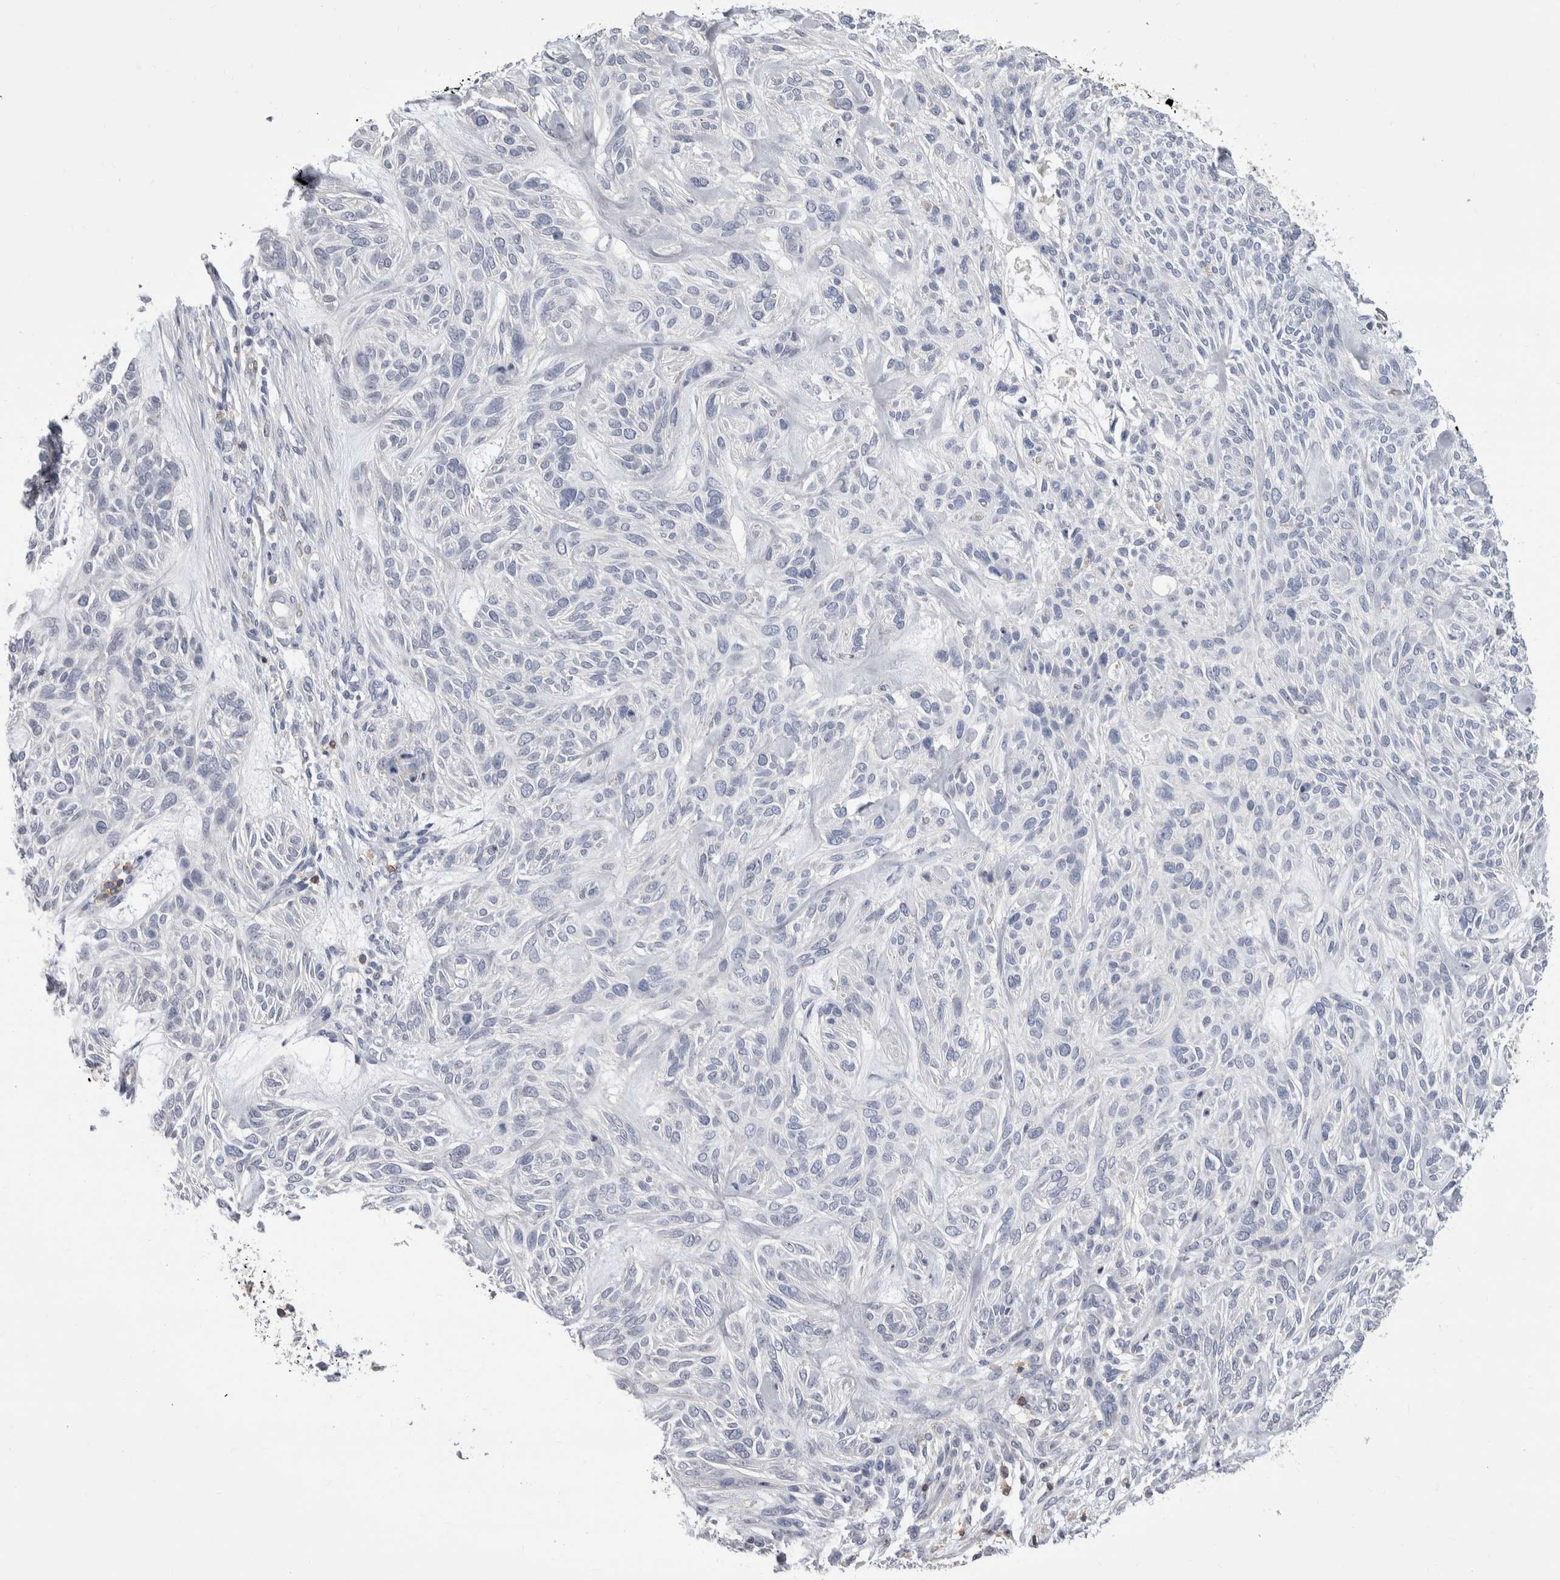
{"staining": {"intensity": "negative", "quantity": "none", "location": "none"}, "tissue": "skin cancer", "cell_type": "Tumor cells", "image_type": "cancer", "snomed": [{"axis": "morphology", "description": "Basal cell carcinoma"}, {"axis": "topography", "description": "Skin"}], "caption": "DAB (3,3'-diaminobenzidine) immunohistochemical staining of basal cell carcinoma (skin) demonstrates no significant positivity in tumor cells.", "gene": "CEP295NL", "patient": {"sex": "male", "age": 55}}